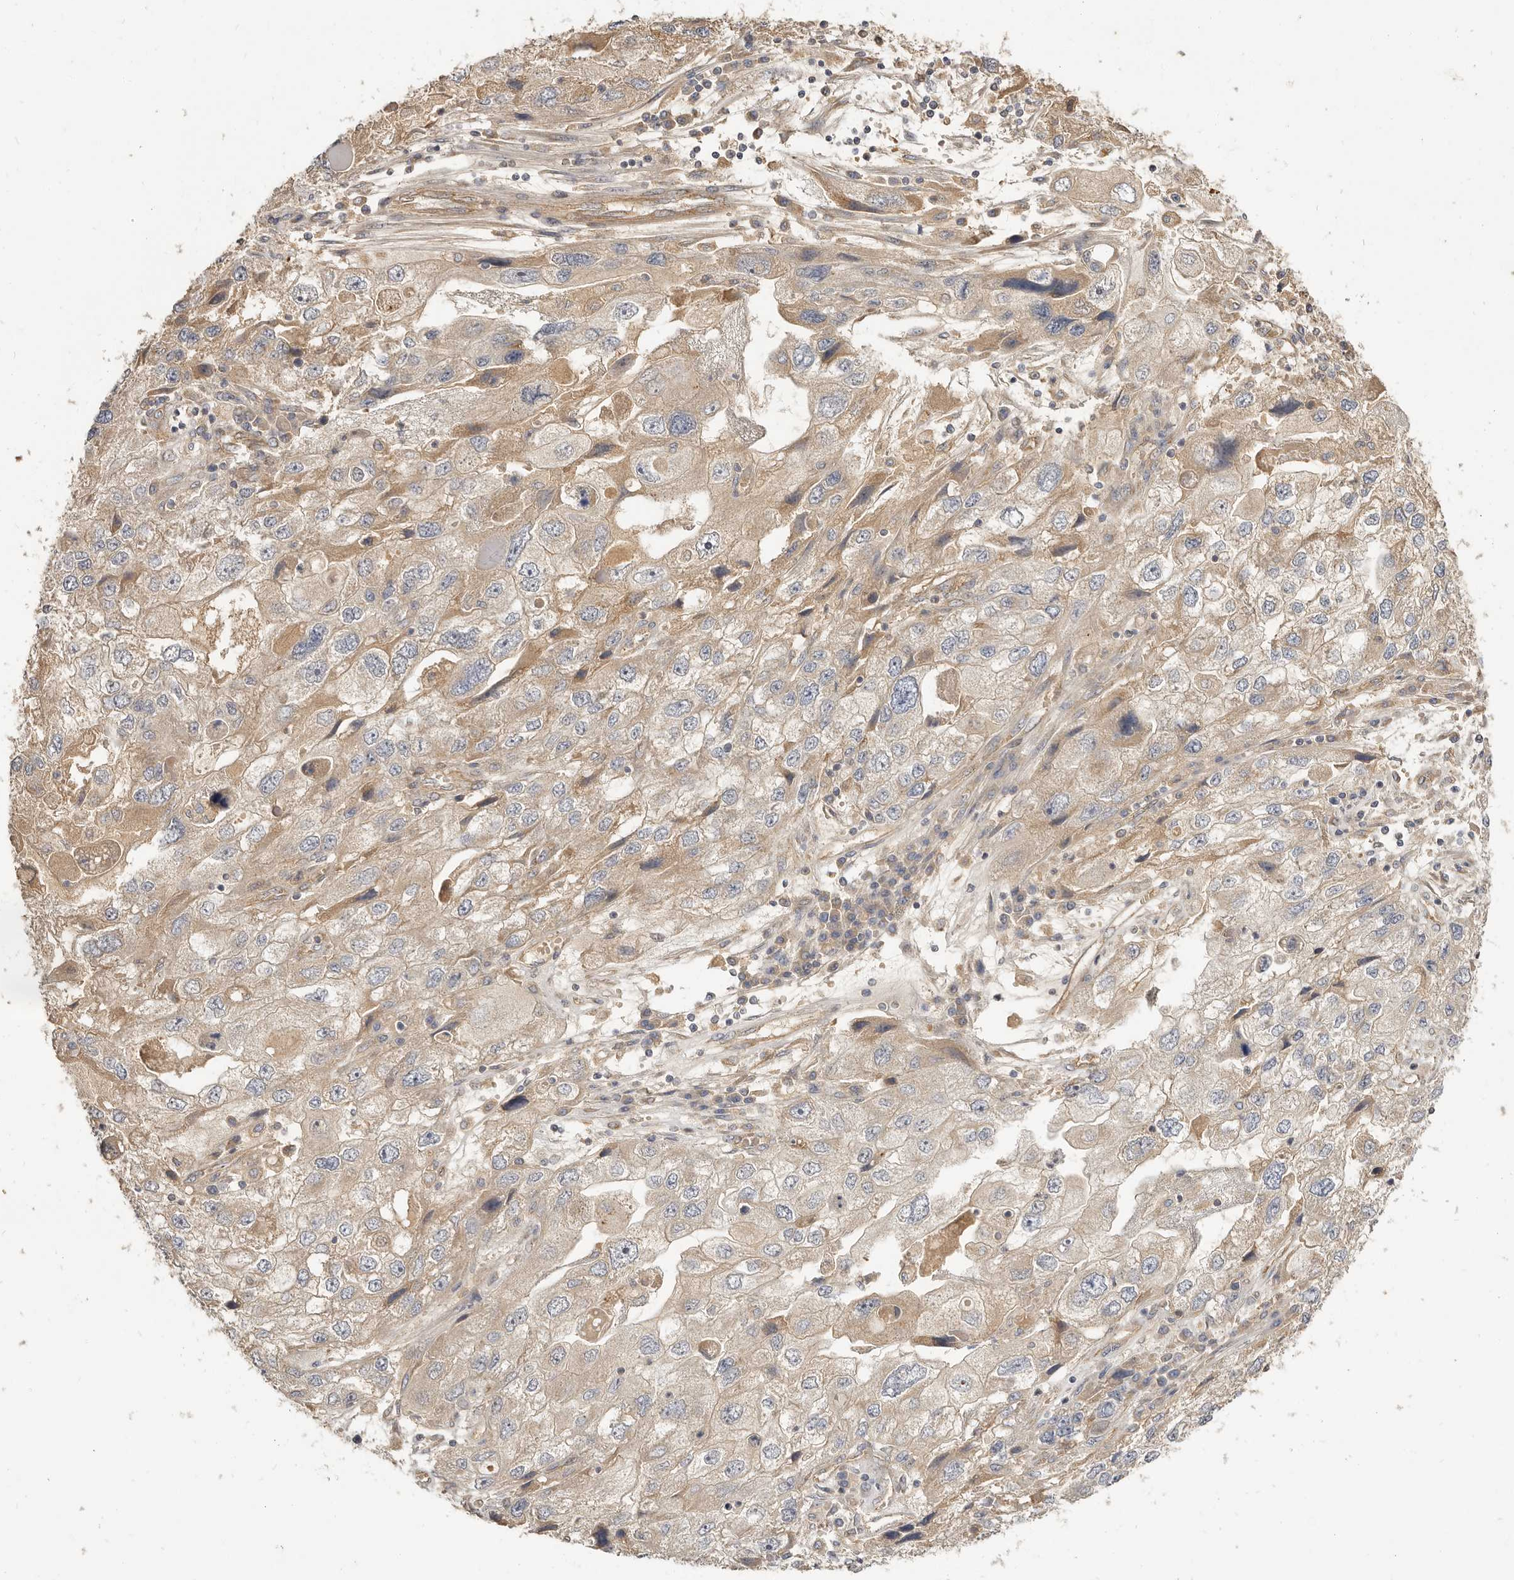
{"staining": {"intensity": "weak", "quantity": "<25%", "location": "cytoplasmic/membranous"}, "tissue": "endometrial cancer", "cell_type": "Tumor cells", "image_type": "cancer", "snomed": [{"axis": "morphology", "description": "Adenocarcinoma, NOS"}, {"axis": "topography", "description": "Endometrium"}], "caption": "This is an IHC photomicrograph of human endometrial cancer (adenocarcinoma). There is no expression in tumor cells.", "gene": "ADAMTS9", "patient": {"sex": "female", "age": 49}}